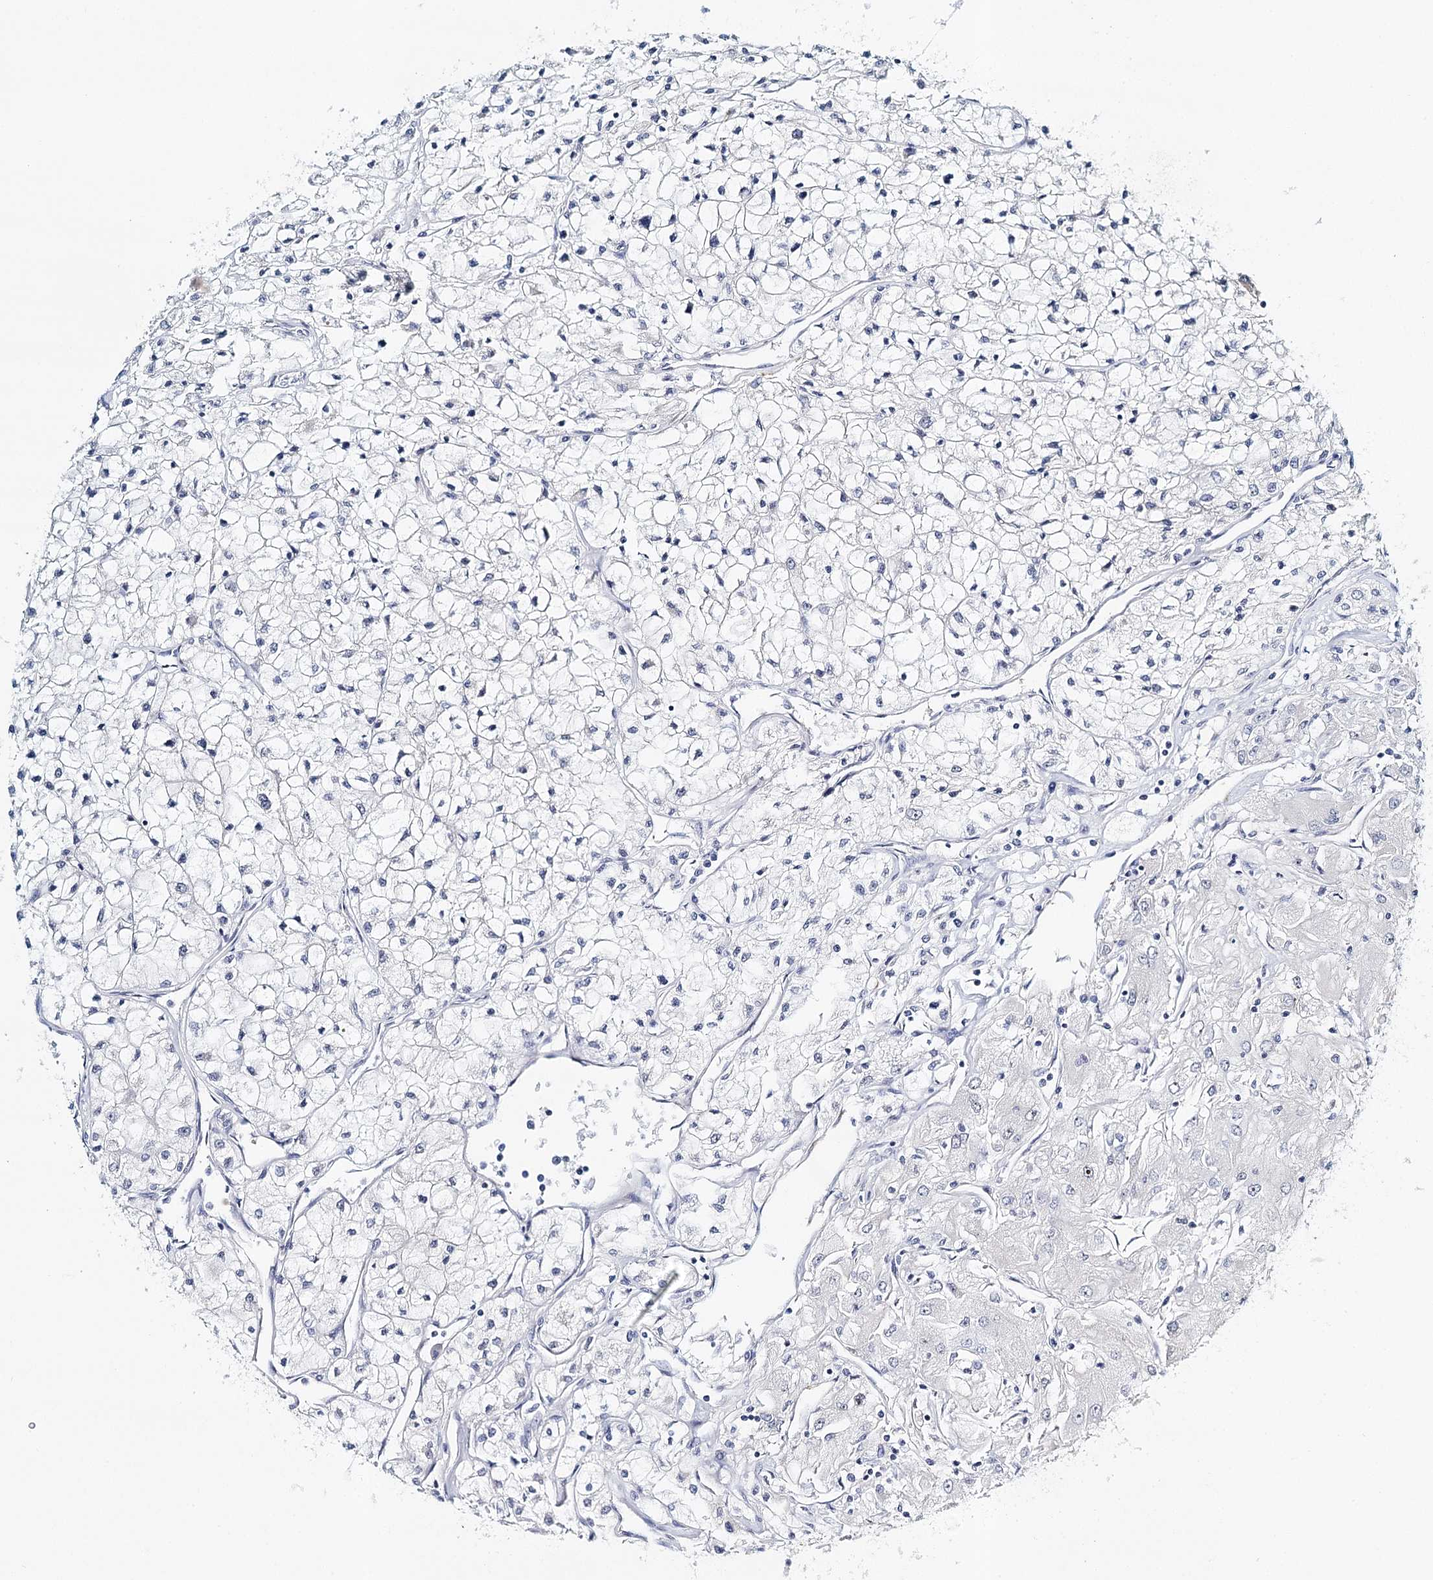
{"staining": {"intensity": "negative", "quantity": "none", "location": "none"}, "tissue": "renal cancer", "cell_type": "Tumor cells", "image_type": "cancer", "snomed": [{"axis": "morphology", "description": "Adenocarcinoma, NOS"}, {"axis": "topography", "description": "Kidney"}], "caption": "This histopathology image is of renal cancer stained with immunohistochemistry (IHC) to label a protein in brown with the nuclei are counter-stained blue. There is no expression in tumor cells.", "gene": "RBM43", "patient": {"sex": "male", "age": 80}}